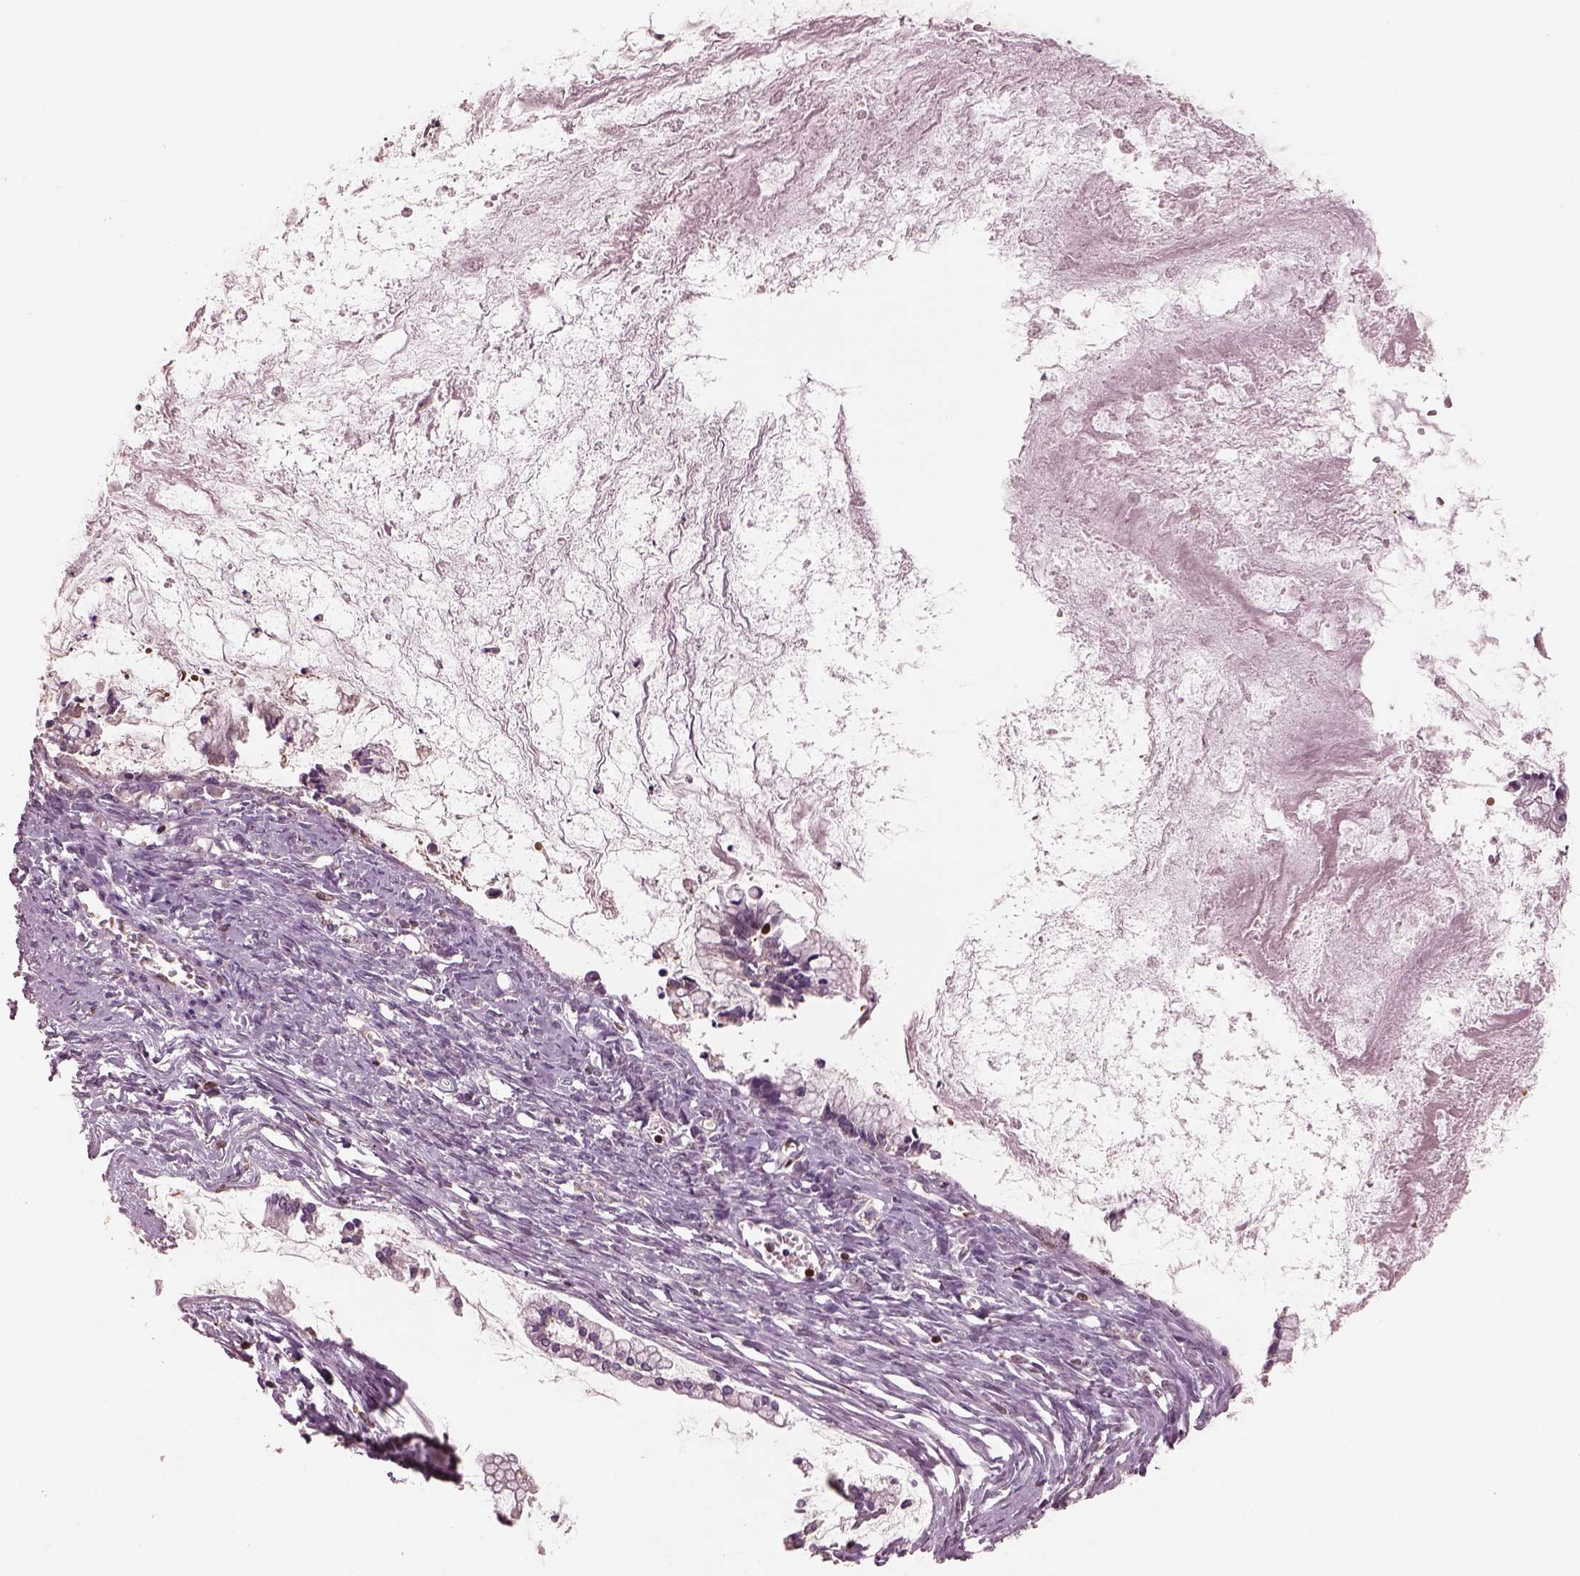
{"staining": {"intensity": "negative", "quantity": "none", "location": "none"}, "tissue": "ovarian cancer", "cell_type": "Tumor cells", "image_type": "cancer", "snomed": [{"axis": "morphology", "description": "Cystadenocarcinoma, mucinous, NOS"}, {"axis": "topography", "description": "Ovary"}], "caption": "Tumor cells are negative for brown protein staining in ovarian mucinous cystadenocarcinoma.", "gene": "IL31RA", "patient": {"sex": "female", "age": 67}}